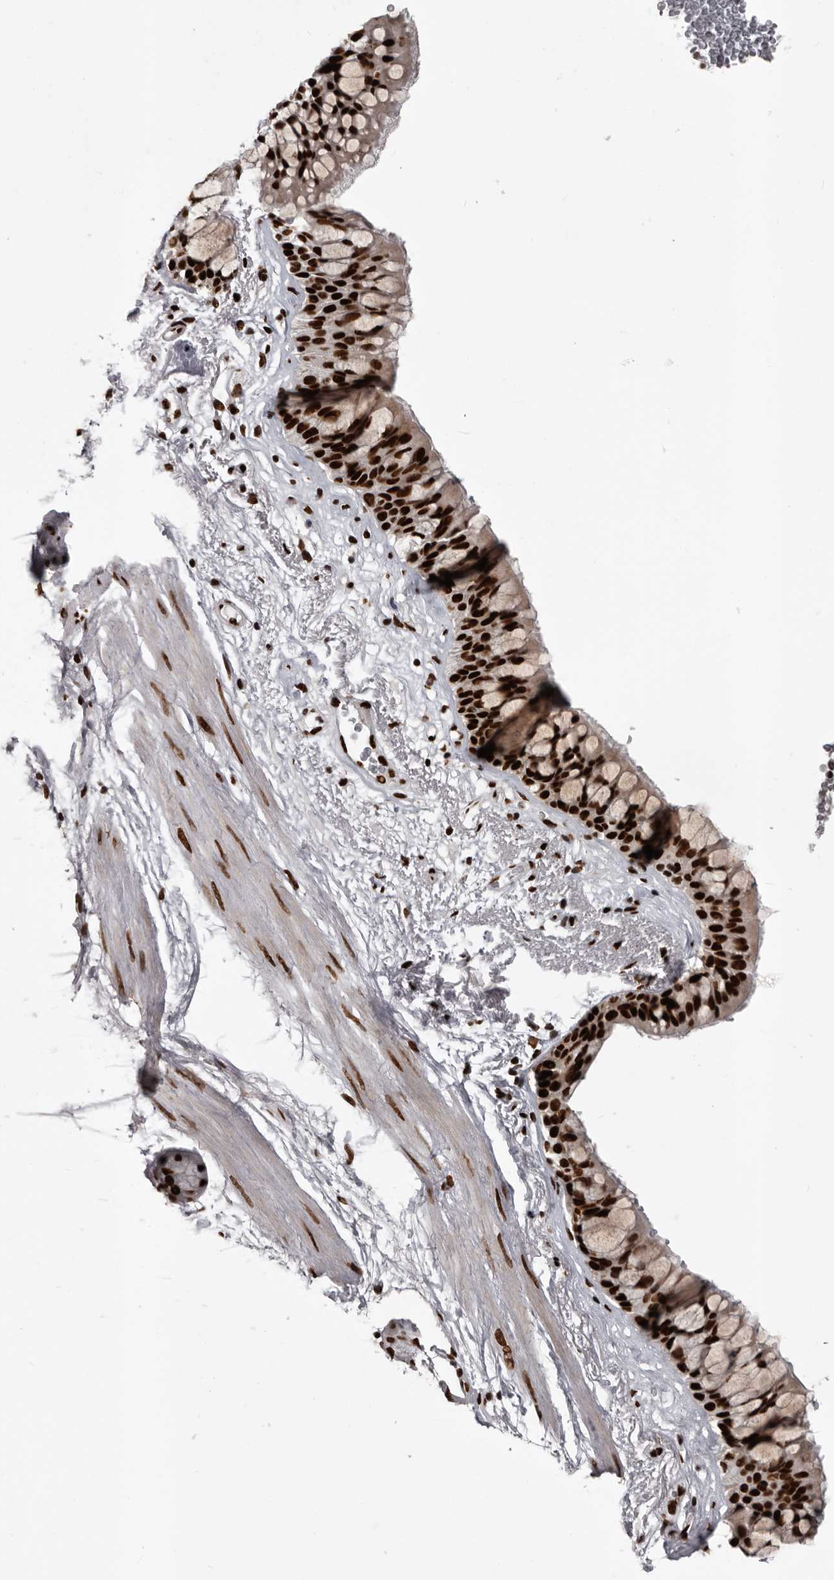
{"staining": {"intensity": "strong", "quantity": ">75%", "location": "nuclear"}, "tissue": "bronchus", "cell_type": "Respiratory epithelial cells", "image_type": "normal", "snomed": [{"axis": "morphology", "description": "Normal tissue, NOS"}, {"axis": "morphology", "description": "Squamous cell carcinoma, NOS"}, {"axis": "topography", "description": "Lymph node"}, {"axis": "topography", "description": "Bronchus"}, {"axis": "topography", "description": "Lung"}], "caption": "Immunohistochemistry of unremarkable bronchus exhibits high levels of strong nuclear expression in about >75% of respiratory epithelial cells.", "gene": "NUMA1", "patient": {"sex": "male", "age": 66}}